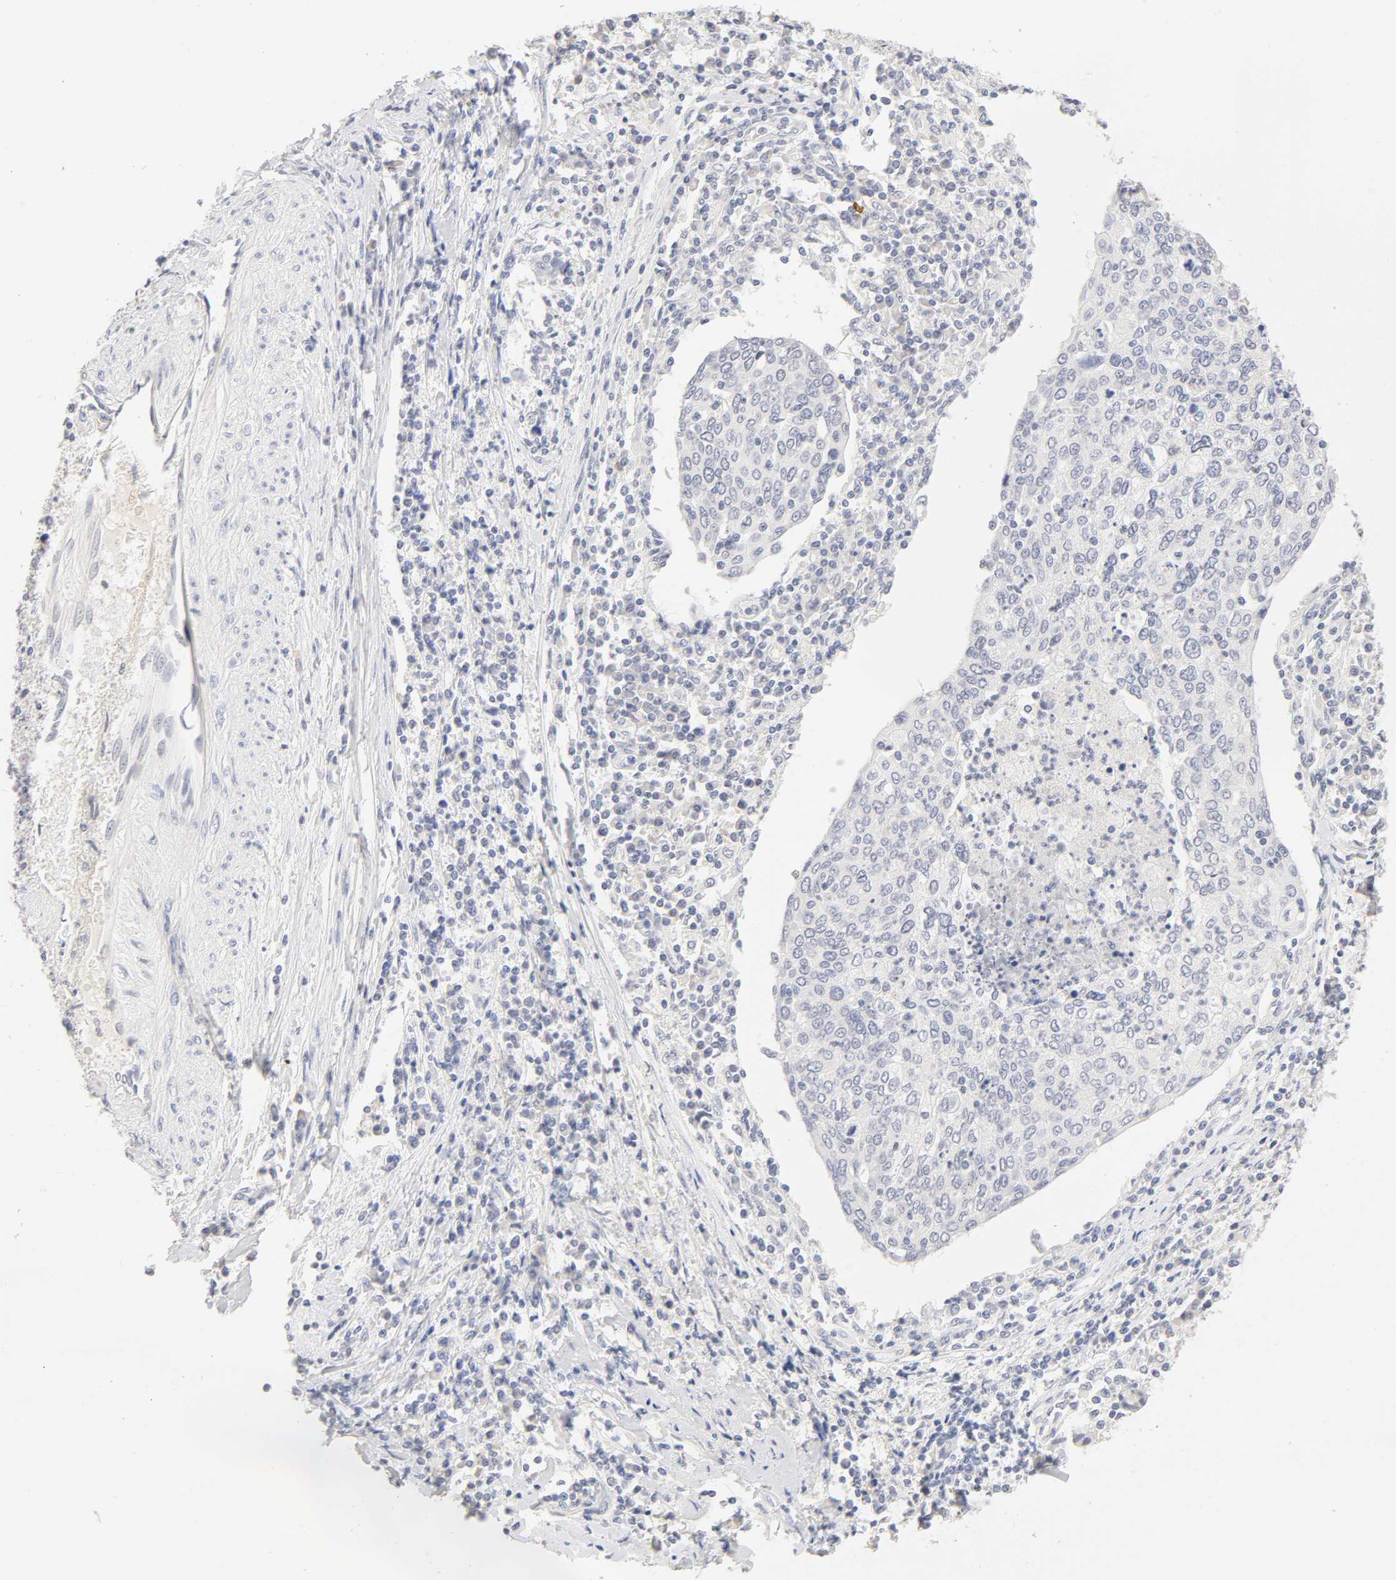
{"staining": {"intensity": "negative", "quantity": "none", "location": "none"}, "tissue": "cervical cancer", "cell_type": "Tumor cells", "image_type": "cancer", "snomed": [{"axis": "morphology", "description": "Squamous cell carcinoma, NOS"}, {"axis": "topography", "description": "Cervix"}], "caption": "Histopathology image shows no significant protein expression in tumor cells of cervical cancer. (DAB immunohistochemistry with hematoxylin counter stain).", "gene": "CYP4B1", "patient": {"sex": "female", "age": 40}}